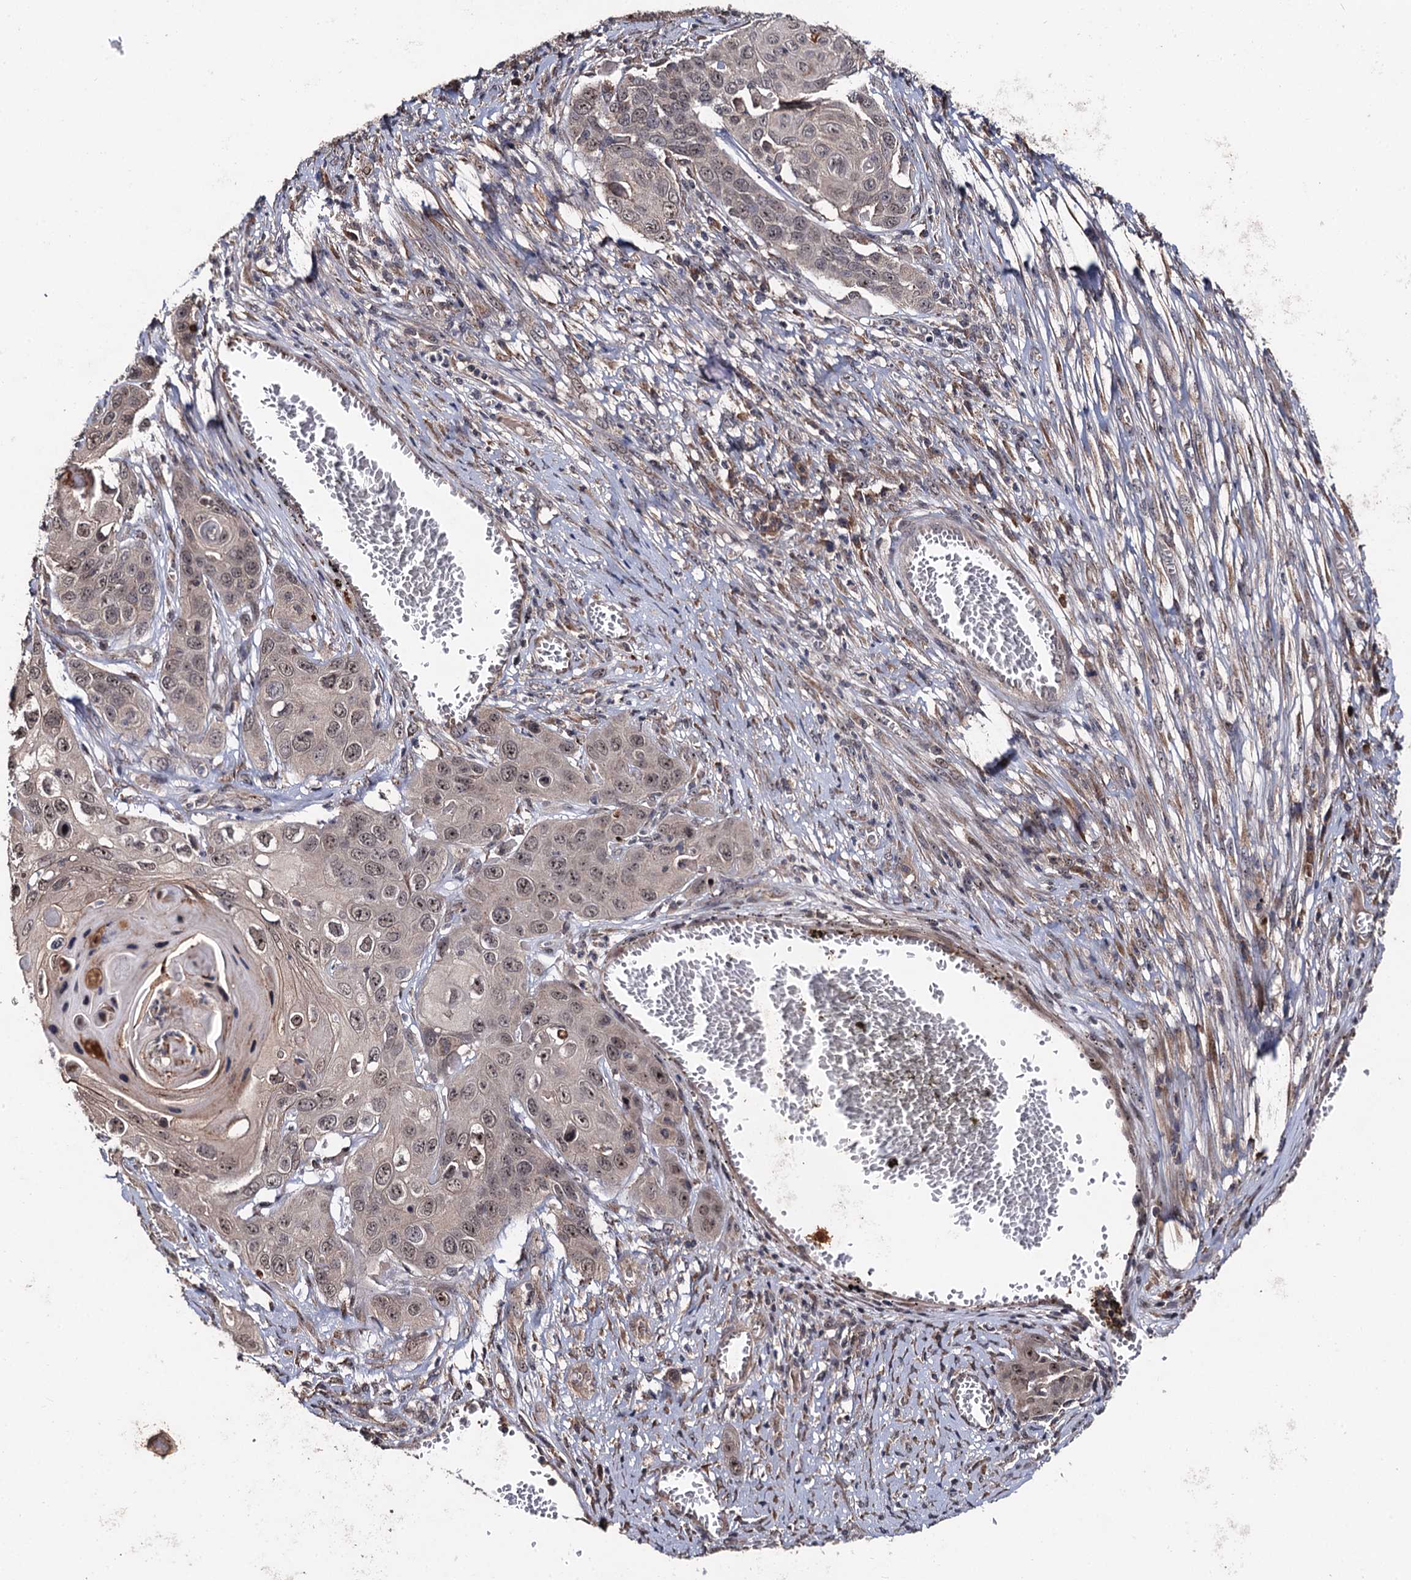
{"staining": {"intensity": "weak", "quantity": "25%-75%", "location": "nuclear"}, "tissue": "skin cancer", "cell_type": "Tumor cells", "image_type": "cancer", "snomed": [{"axis": "morphology", "description": "Squamous cell carcinoma, NOS"}, {"axis": "topography", "description": "Skin"}], "caption": "An image of human skin cancer stained for a protein displays weak nuclear brown staining in tumor cells. The protein is stained brown, and the nuclei are stained in blue (DAB IHC with brightfield microscopy, high magnification).", "gene": "LRRC63", "patient": {"sex": "male", "age": 55}}